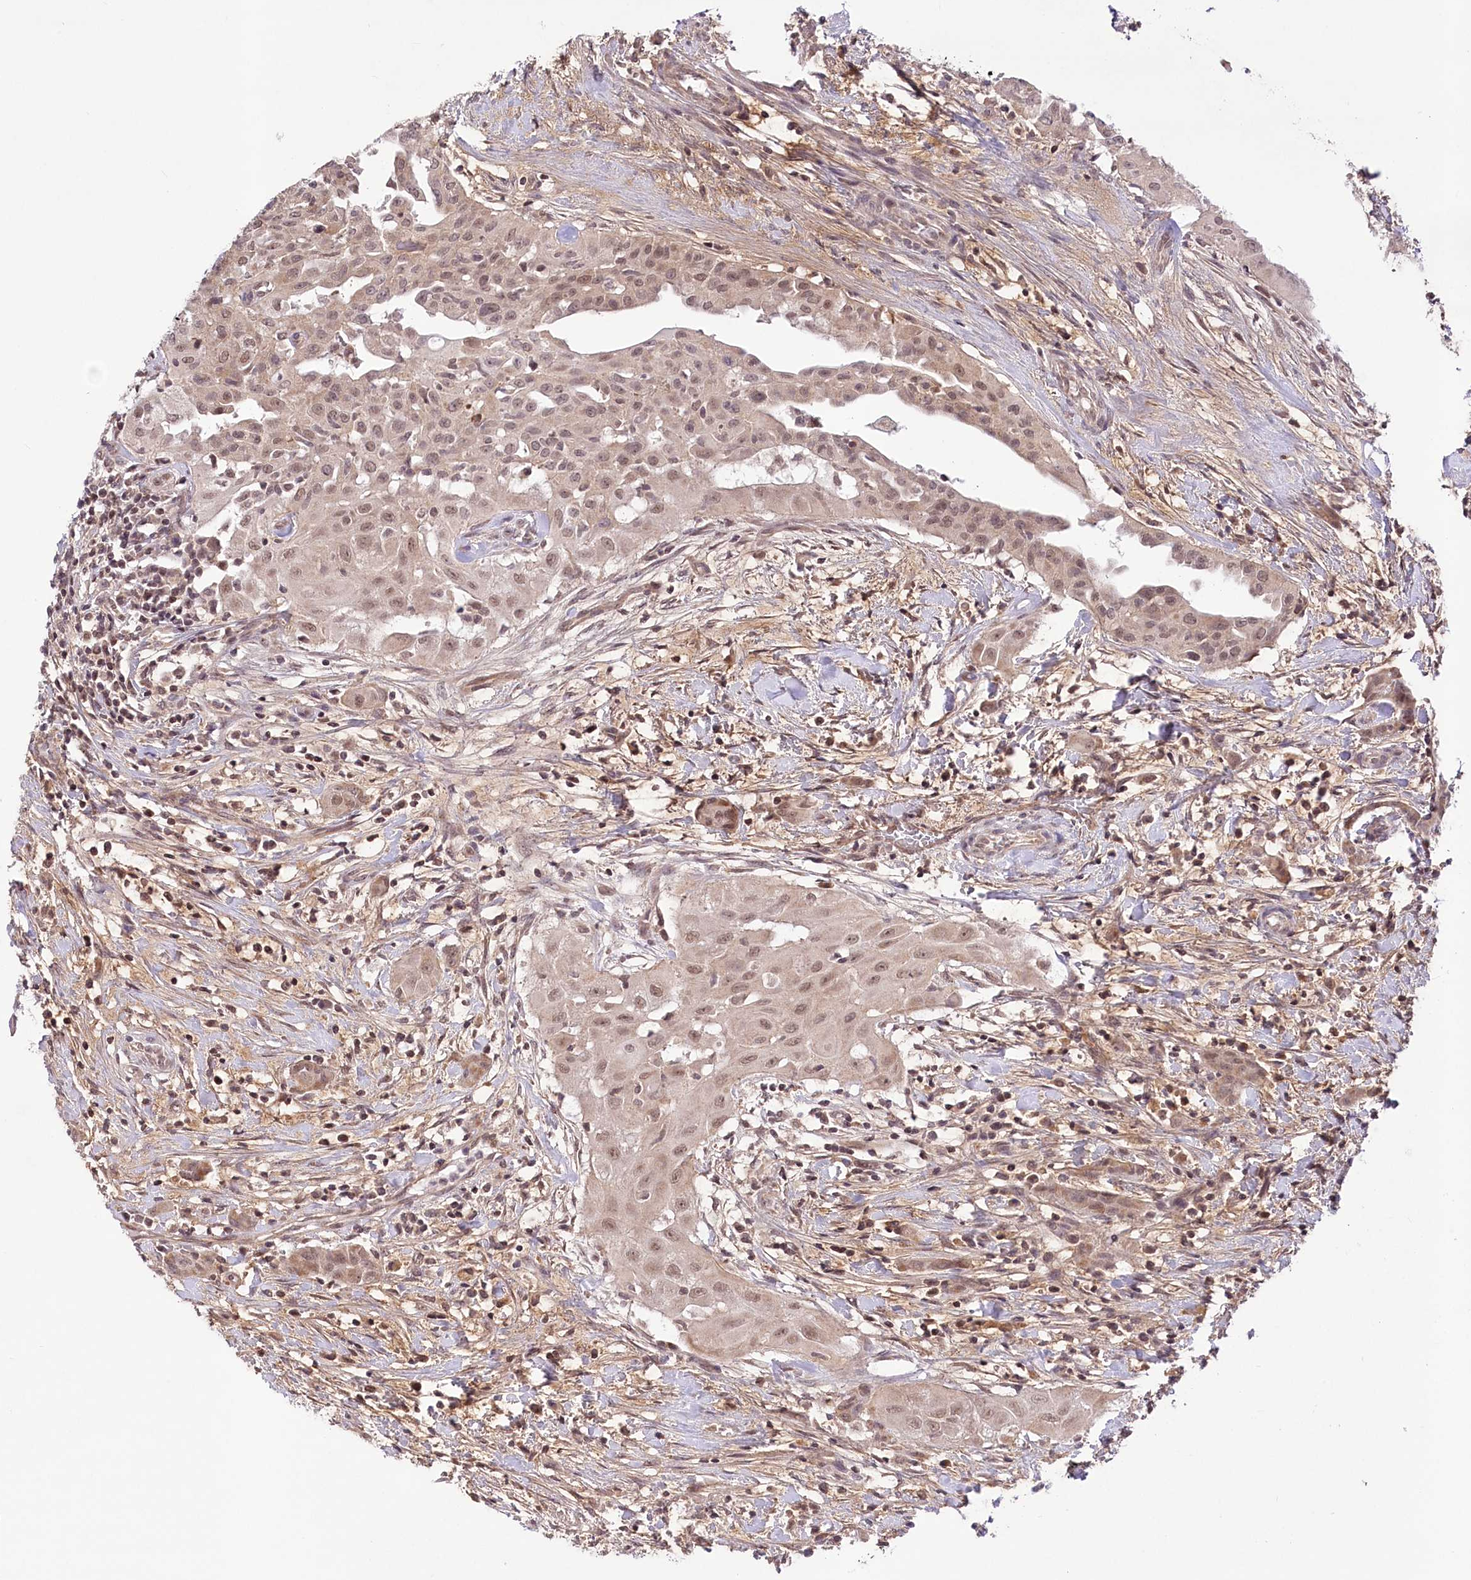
{"staining": {"intensity": "moderate", "quantity": ">75%", "location": "nuclear"}, "tissue": "thyroid cancer", "cell_type": "Tumor cells", "image_type": "cancer", "snomed": [{"axis": "morphology", "description": "Papillary adenocarcinoma, NOS"}, {"axis": "topography", "description": "Thyroid gland"}], "caption": "Approximately >75% of tumor cells in human thyroid papillary adenocarcinoma reveal moderate nuclear protein expression as visualized by brown immunohistochemical staining.", "gene": "ZMAT2", "patient": {"sex": "female", "age": 59}}